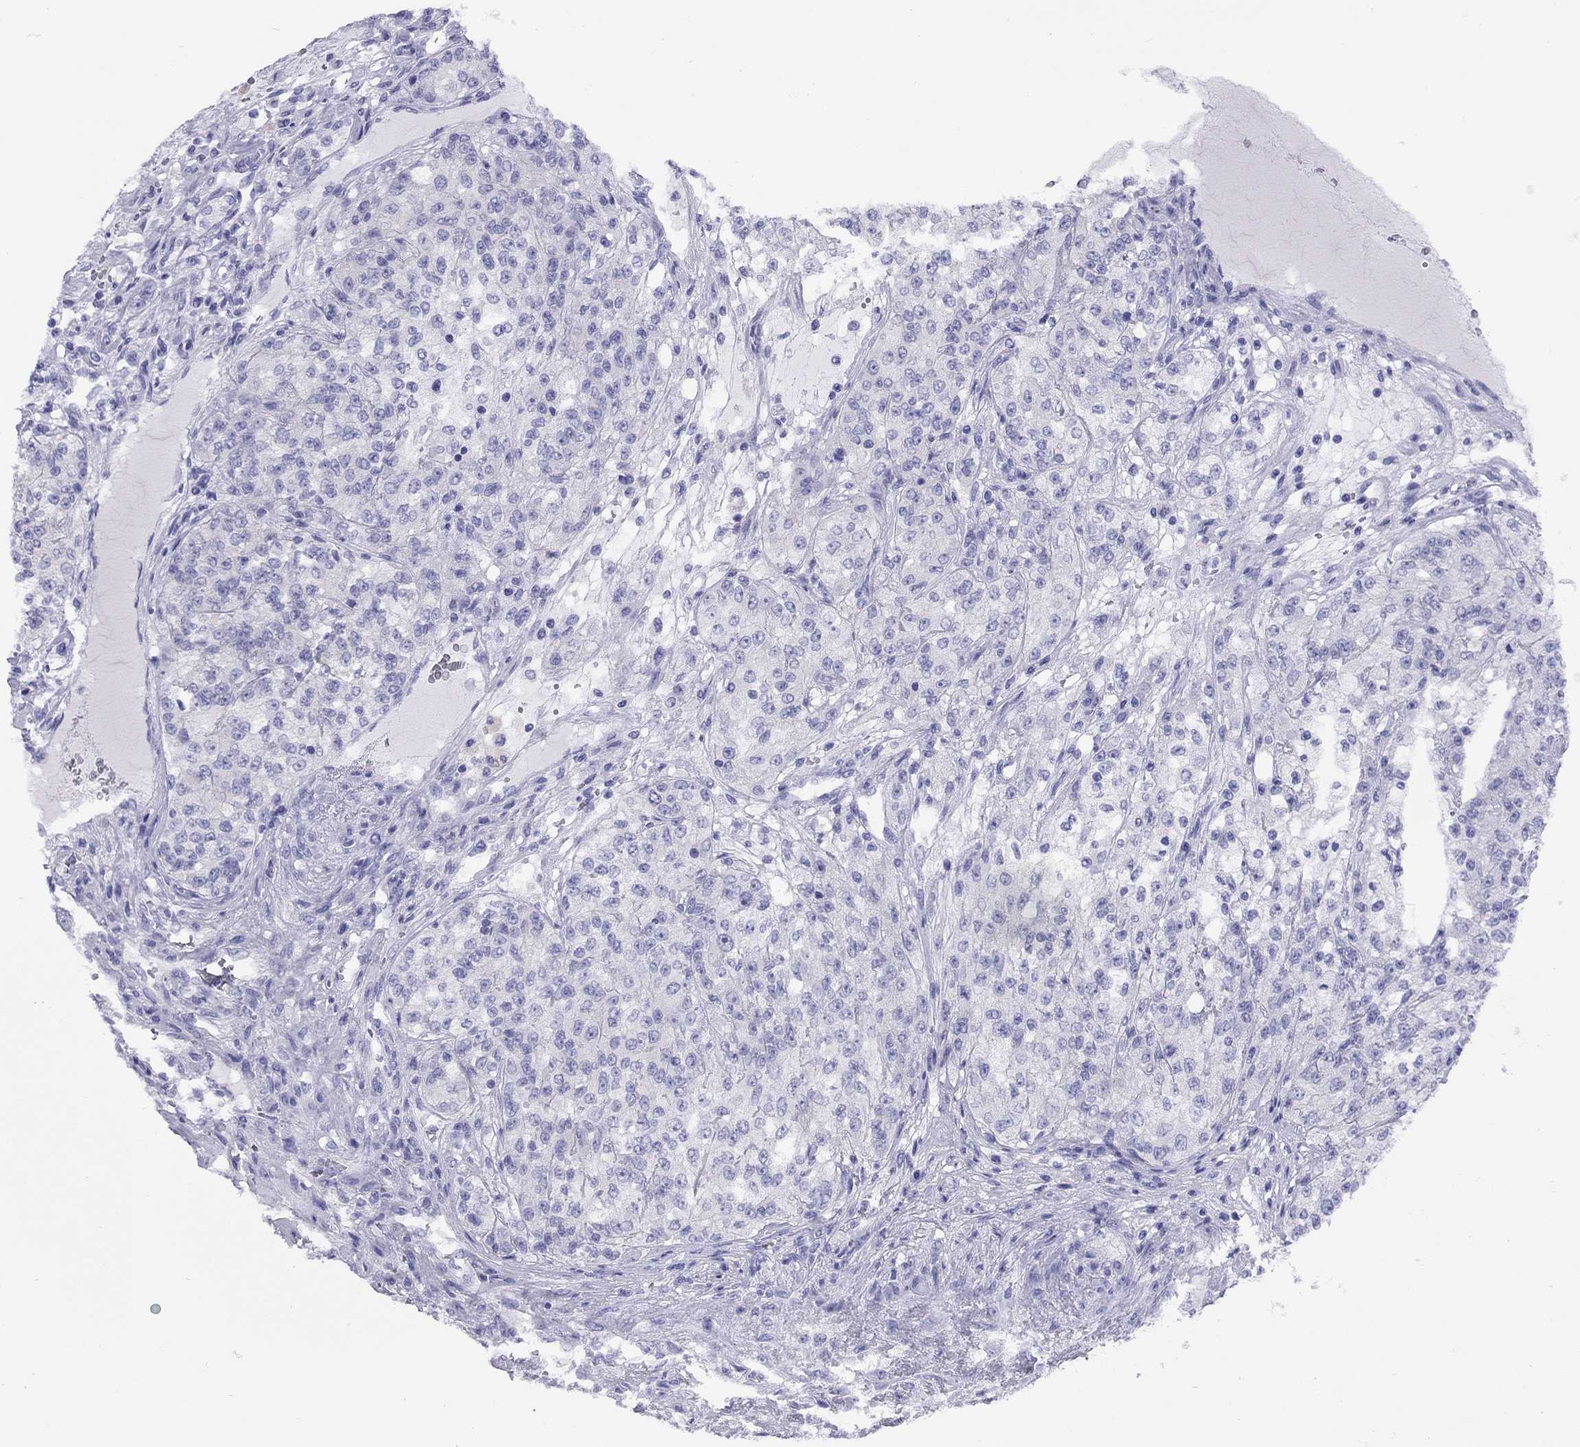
{"staining": {"intensity": "negative", "quantity": "none", "location": "none"}, "tissue": "renal cancer", "cell_type": "Tumor cells", "image_type": "cancer", "snomed": [{"axis": "morphology", "description": "Adenocarcinoma, NOS"}, {"axis": "topography", "description": "Kidney"}], "caption": "DAB immunohistochemical staining of human renal cancer (adenocarcinoma) displays no significant positivity in tumor cells.", "gene": "LRIT2", "patient": {"sex": "female", "age": 63}}